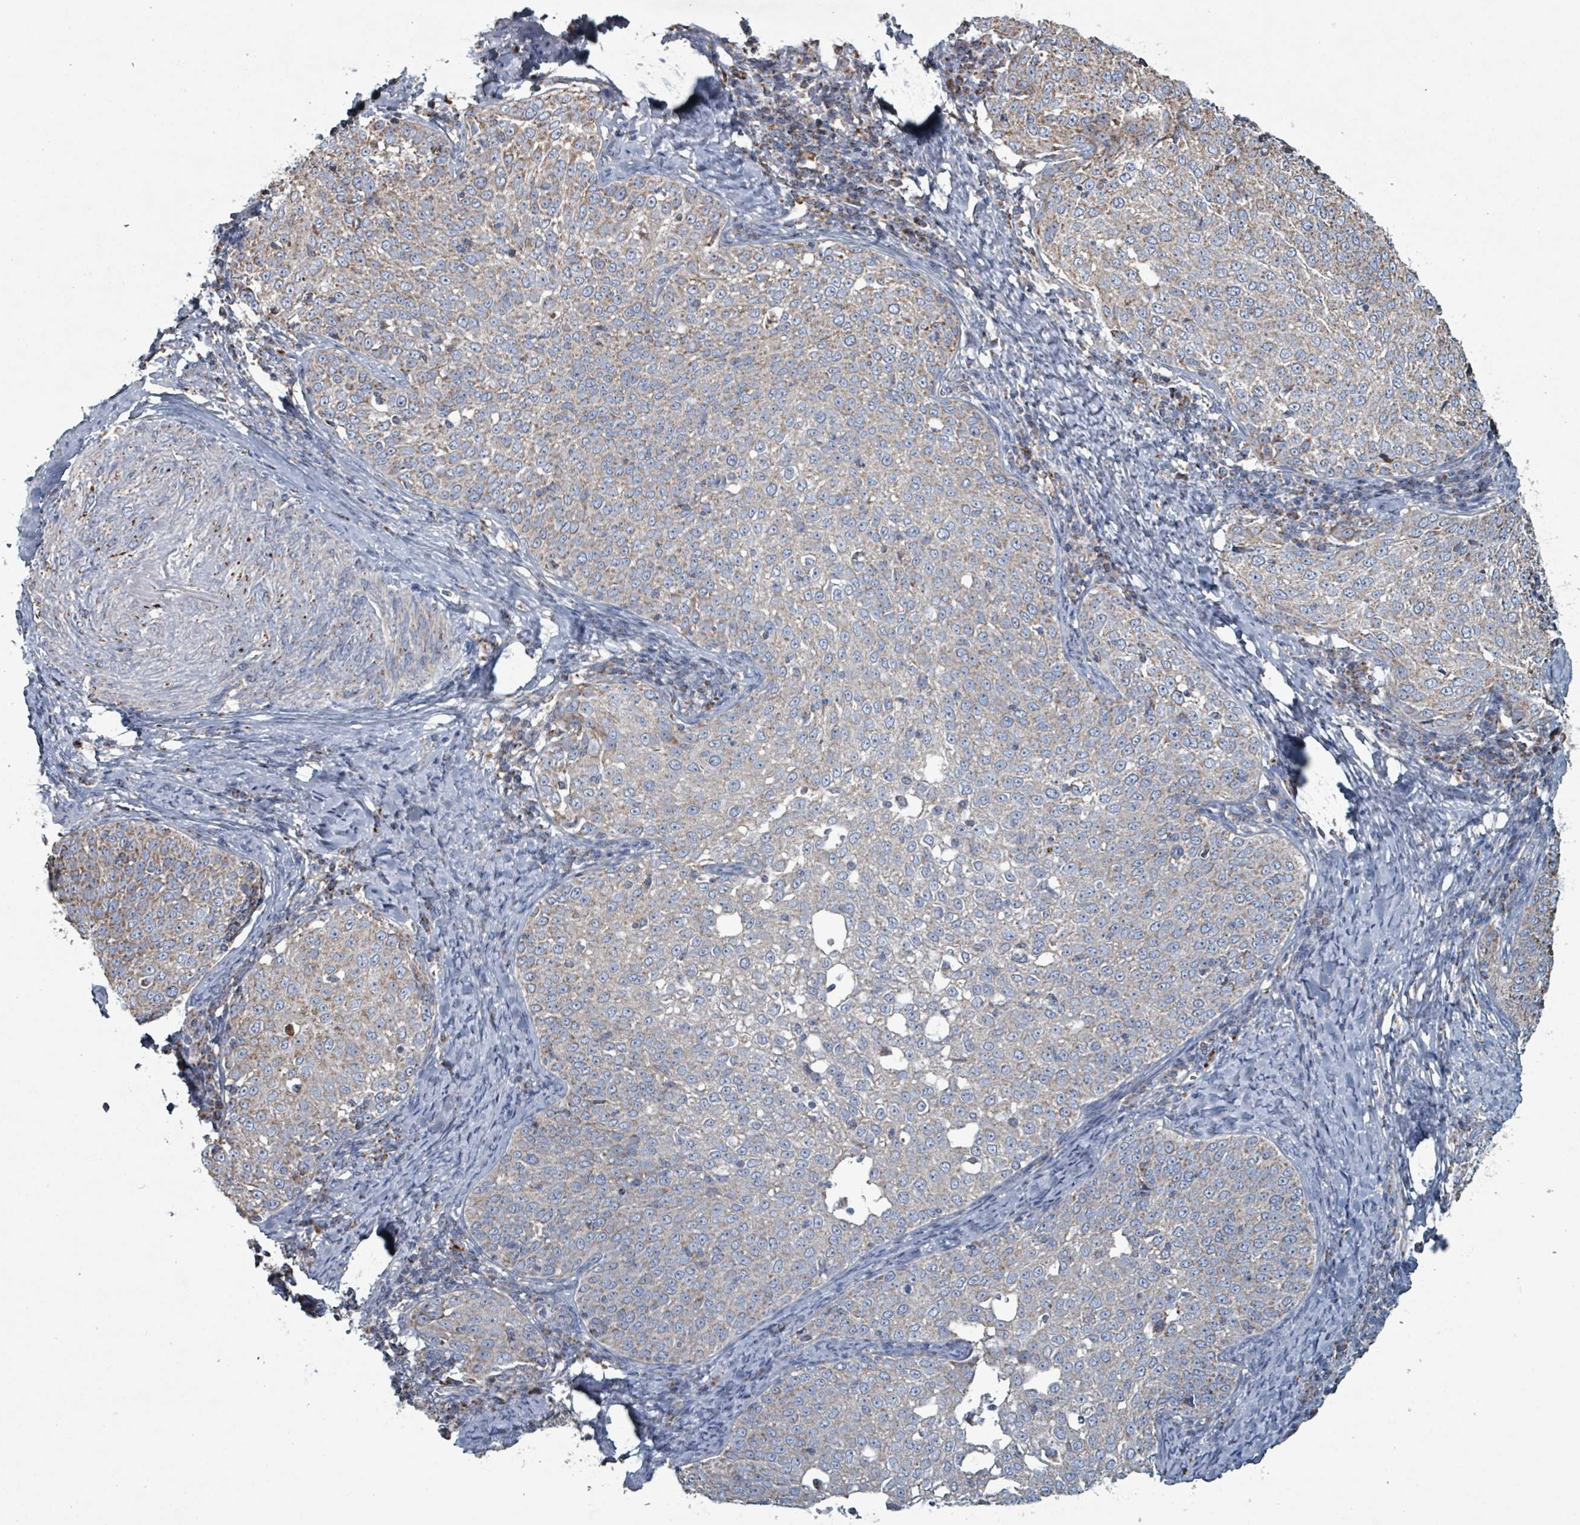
{"staining": {"intensity": "weak", "quantity": "25%-75%", "location": "cytoplasmic/membranous"}, "tissue": "cervical cancer", "cell_type": "Tumor cells", "image_type": "cancer", "snomed": [{"axis": "morphology", "description": "Squamous cell carcinoma, NOS"}, {"axis": "topography", "description": "Cervix"}], "caption": "Protein analysis of cervical squamous cell carcinoma tissue shows weak cytoplasmic/membranous positivity in about 25%-75% of tumor cells.", "gene": "ABHD18", "patient": {"sex": "female", "age": 57}}